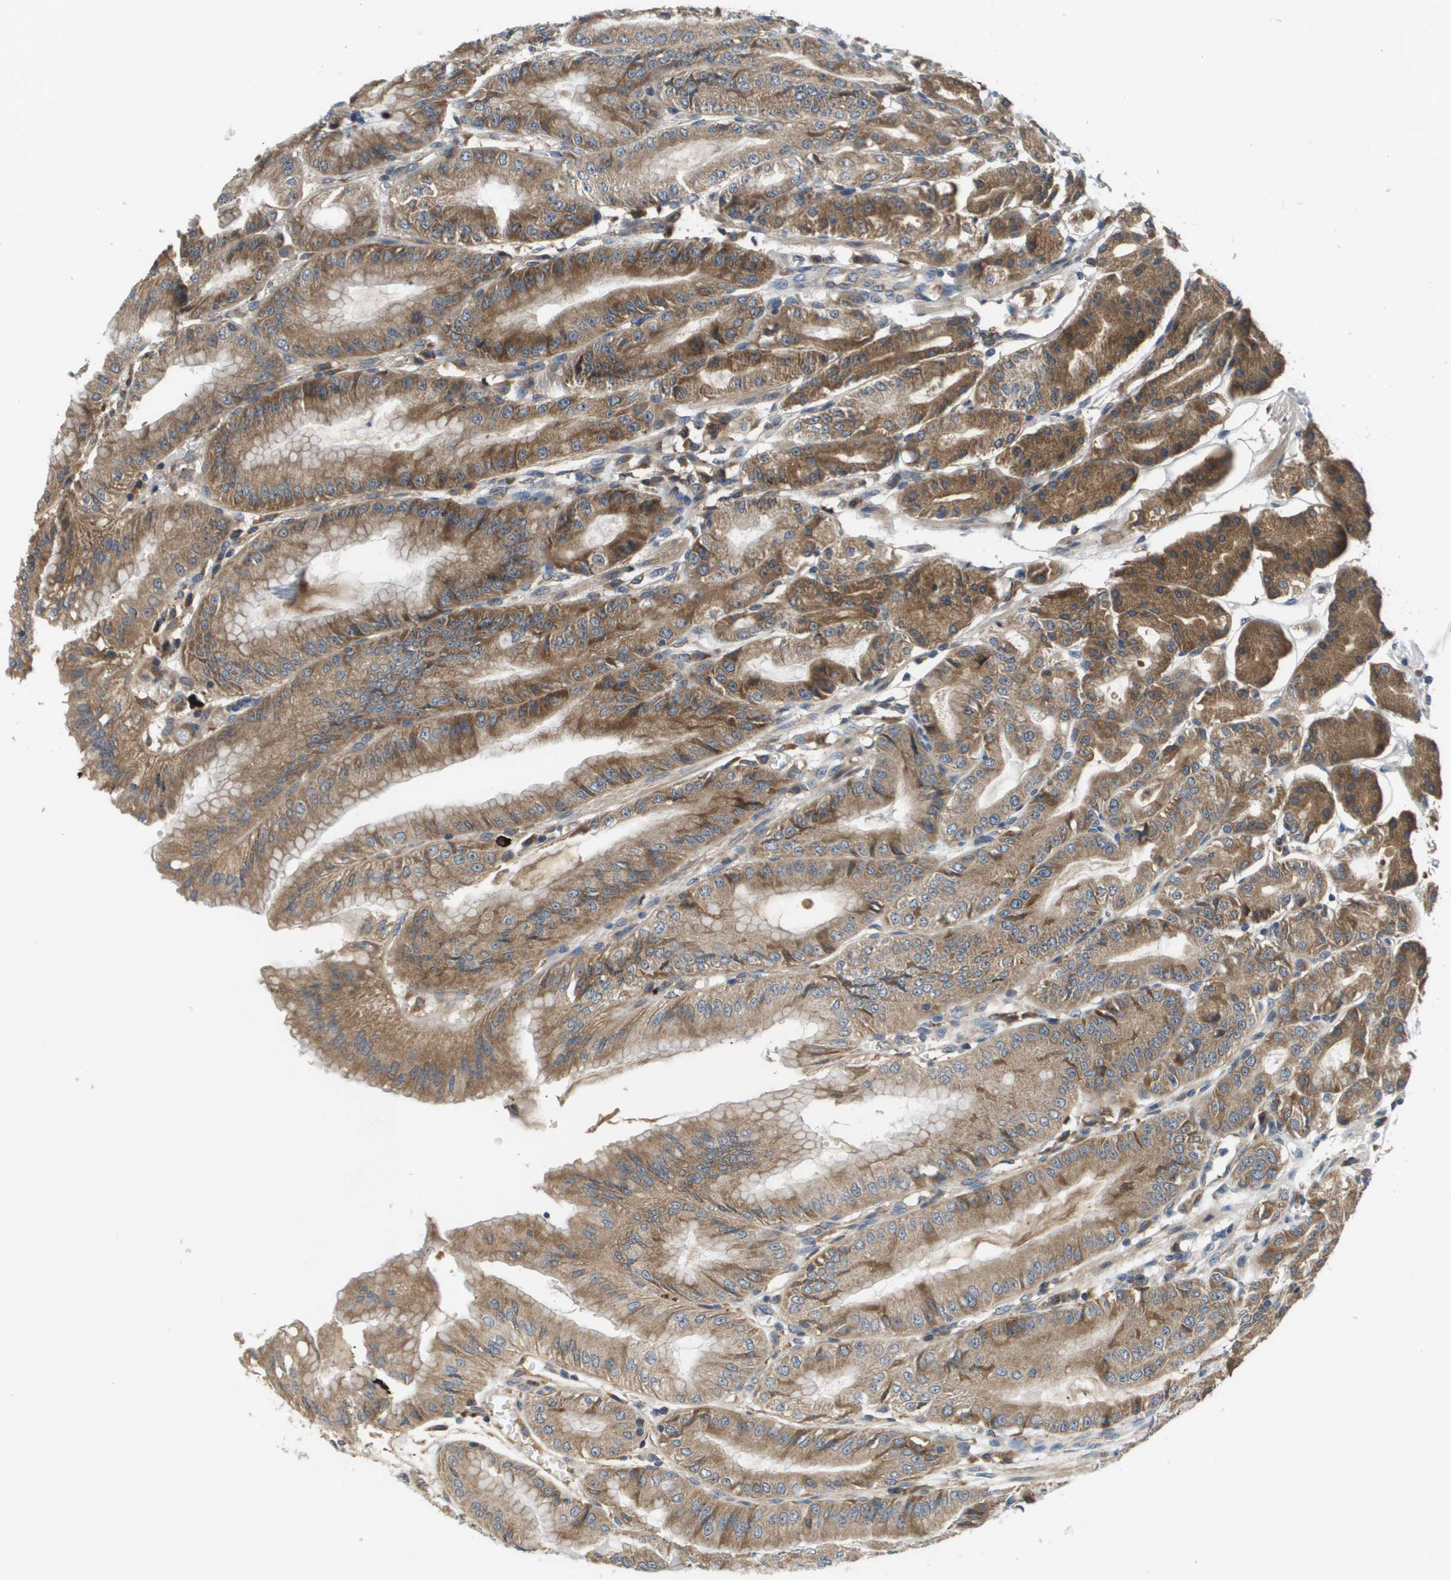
{"staining": {"intensity": "moderate", "quantity": ">75%", "location": "cytoplasmic/membranous"}, "tissue": "stomach", "cell_type": "Glandular cells", "image_type": "normal", "snomed": [{"axis": "morphology", "description": "Normal tissue, NOS"}, {"axis": "topography", "description": "Stomach, lower"}], "caption": "The immunohistochemical stain highlights moderate cytoplasmic/membranous expression in glandular cells of benign stomach. Ihc stains the protein in brown and the nuclei are stained blue.", "gene": "SLC25A20", "patient": {"sex": "male", "age": 71}}